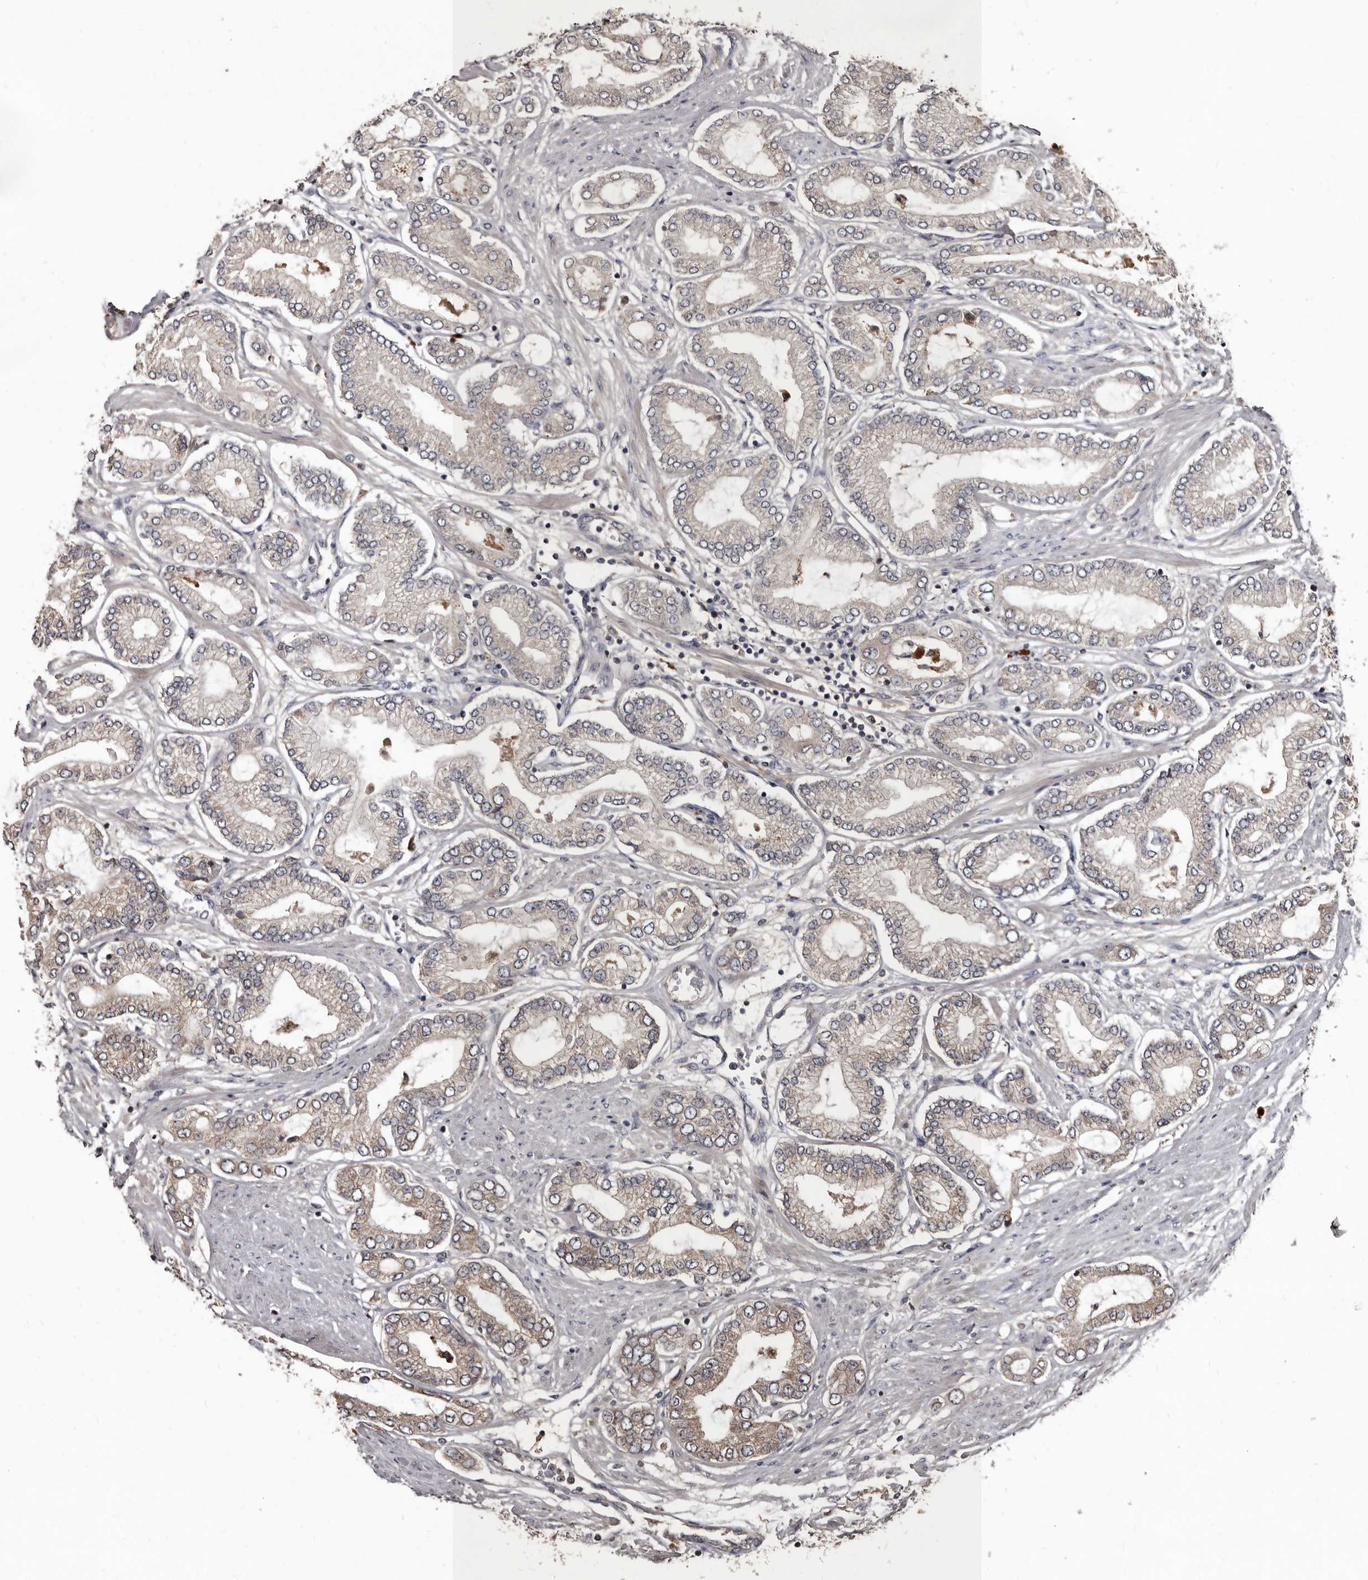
{"staining": {"intensity": "weak", "quantity": "<25%", "location": "cytoplasmic/membranous"}, "tissue": "prostate cancer", "cell_type": "Tumor cells", "image_type": "cancer", "snomed": [{"axis": "morphology", "description": "Adenocarcinoma, Low grade"}, {"axis": "topography", "description": "Prostate"}], "caption": "An image of human prostate cancer is negative for staining in tumor cells.", "gene": "PMVK", "patient": {"sex": "male", "age": 63}}